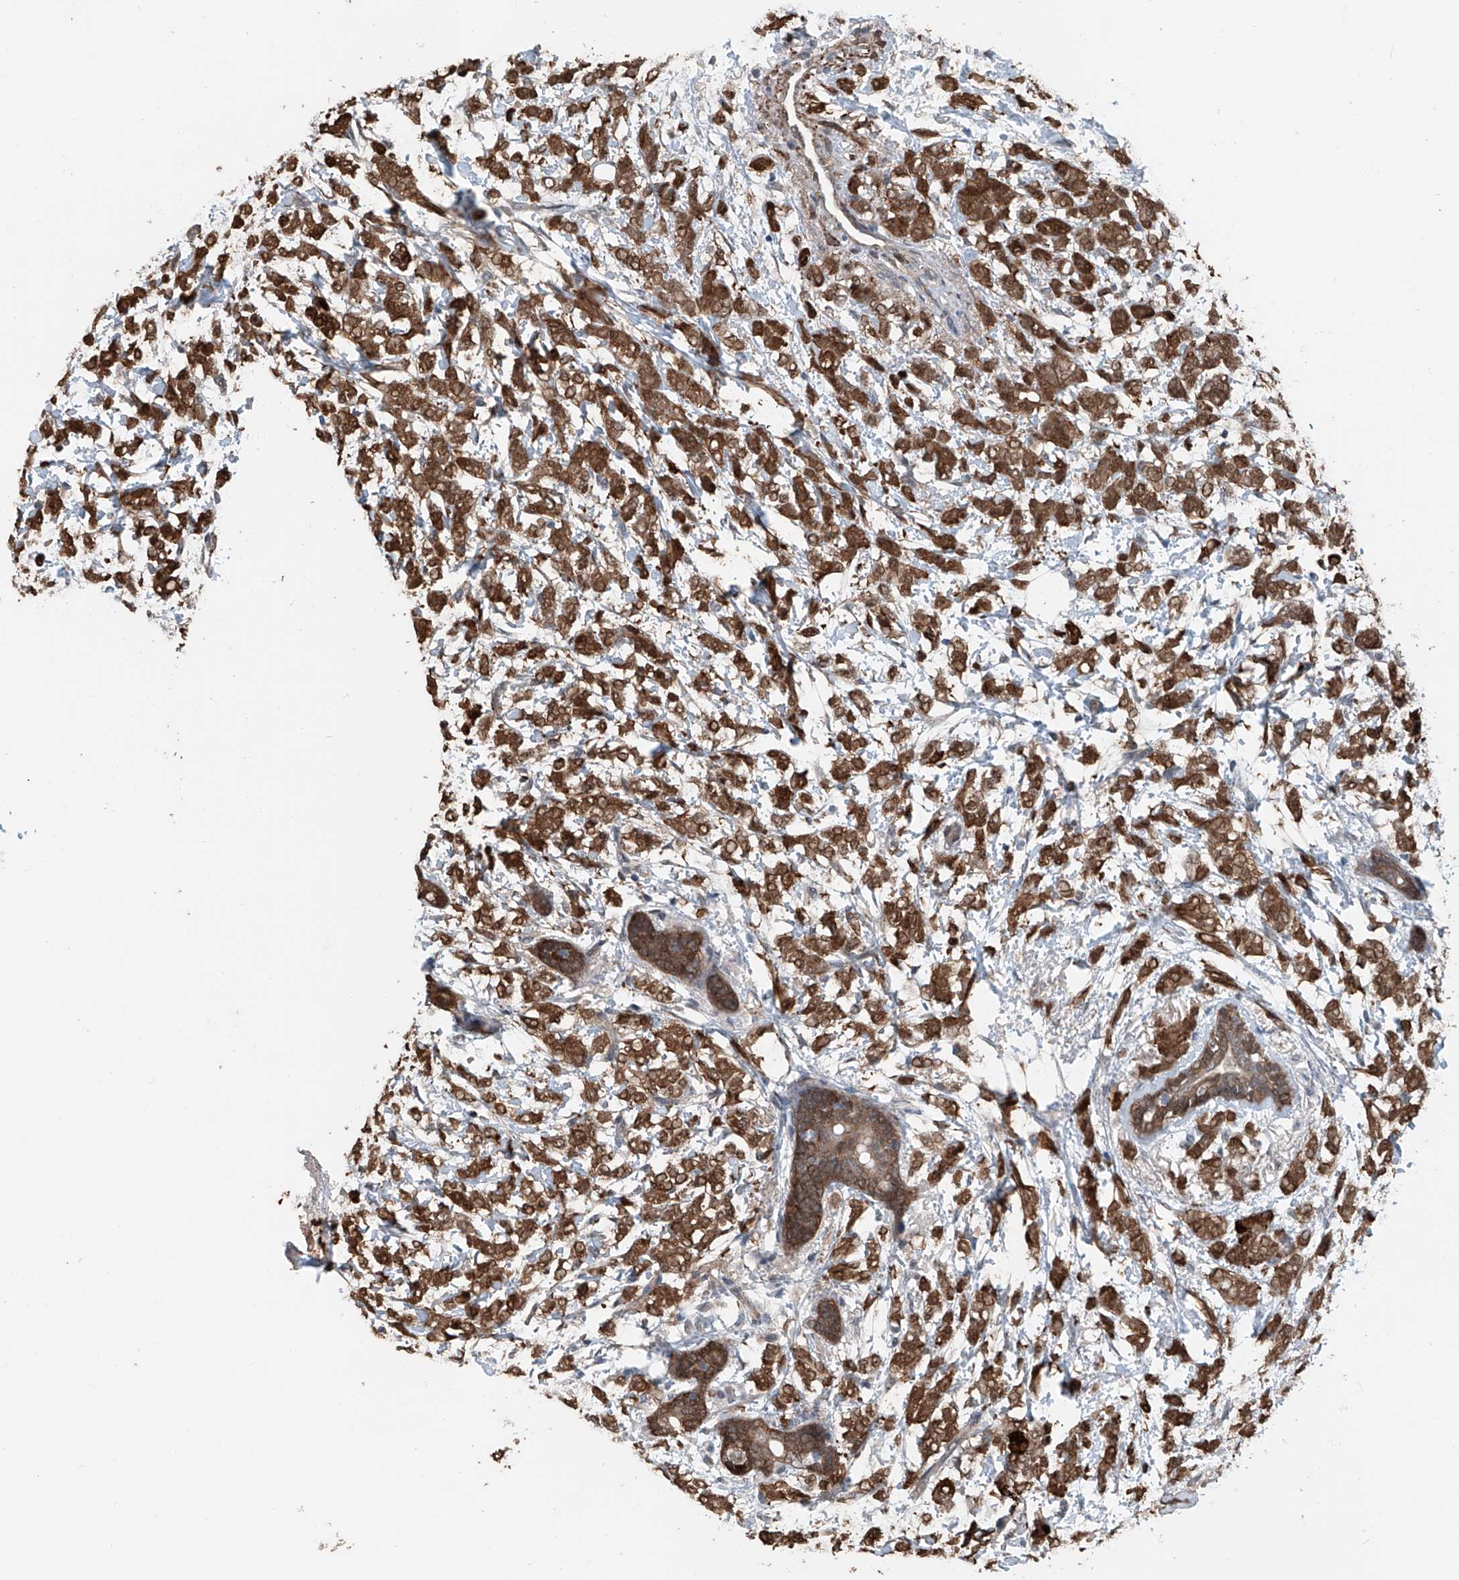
{"staining": {"intensity": "strong", "quantity": ">75%", "location": "cytoplasmic/membranous,nuclear"}, "tissue": "breast cancer", "cell_type": "Tumor cells", "image_type": "cancer", "snomed": [{"axis": "morphology", "description": "Normal tissue, NOS"}, {"axis": "morphology", "description": "Lobular carcinoma"}, {"axis": "topography", "description": "Breast"}], "caption": "Immunohistochemical staining of breast lobular carcinoma shows high levels of strong cytoplasmic/membranous and nuclear protein staining in approximately >75% of tumor cells.", "gene": "HSPA6", "patient": {"sex": "female", "age": 47}}